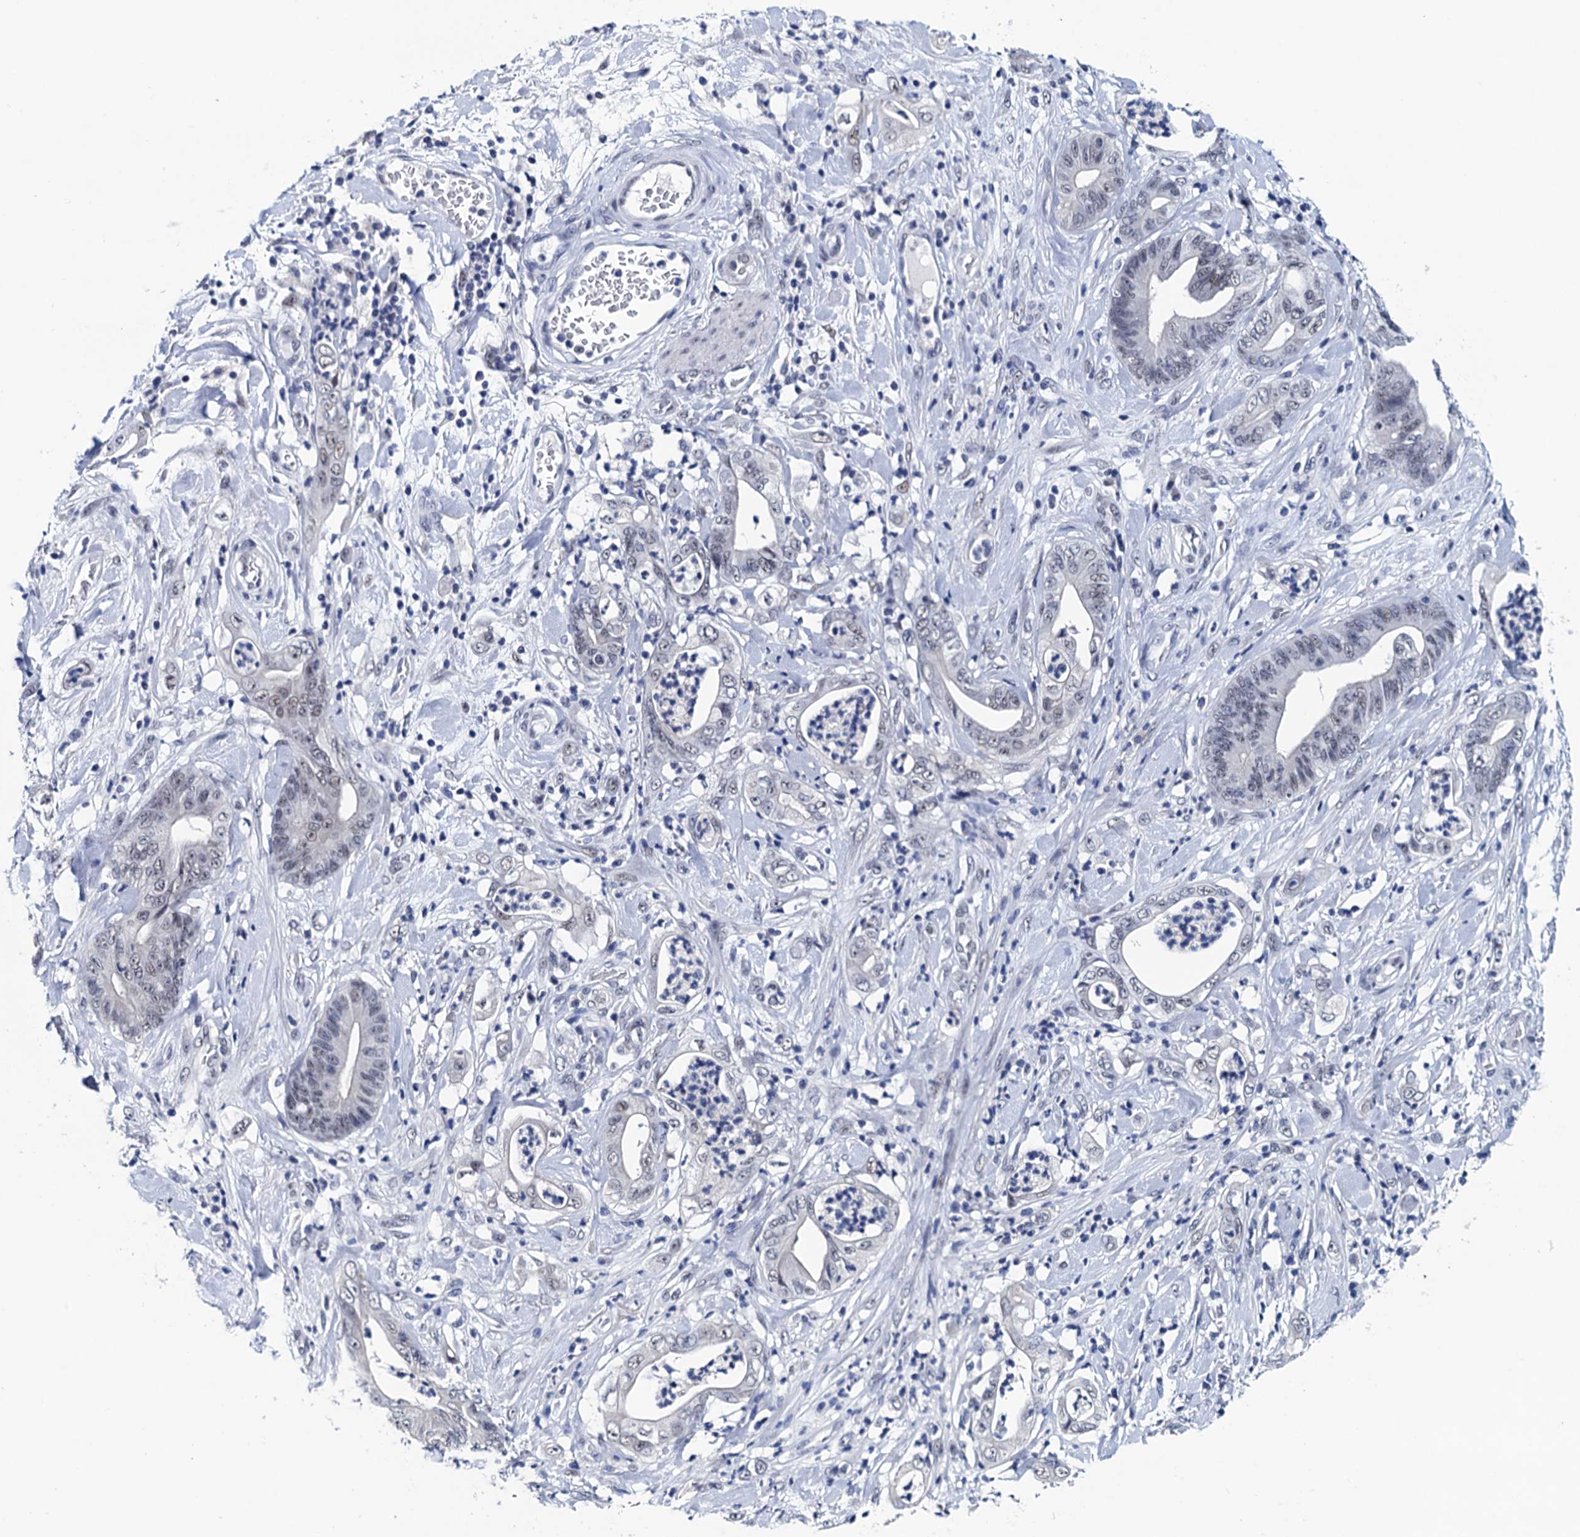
{"staining": {"intensity": "negative", "quantity": "none", "location": "none"}, "tissue": "stomach cancer", "cell_type": "Tumor cells", "image_type": "cancer", "snomed": [{"axis": "morphology", "description": "Adenocarcinoma, NOS"}, {"axis": "topography", "description": "Stomach"}], "caption": "Histopathology image shows no significant protein staining in tumor cells of stomach cancer. (DAB IHC visualized using brightfield microscopy, high magnification).", "gene": "FNBP4", "patient": {"sex": "female", "age": 73}}